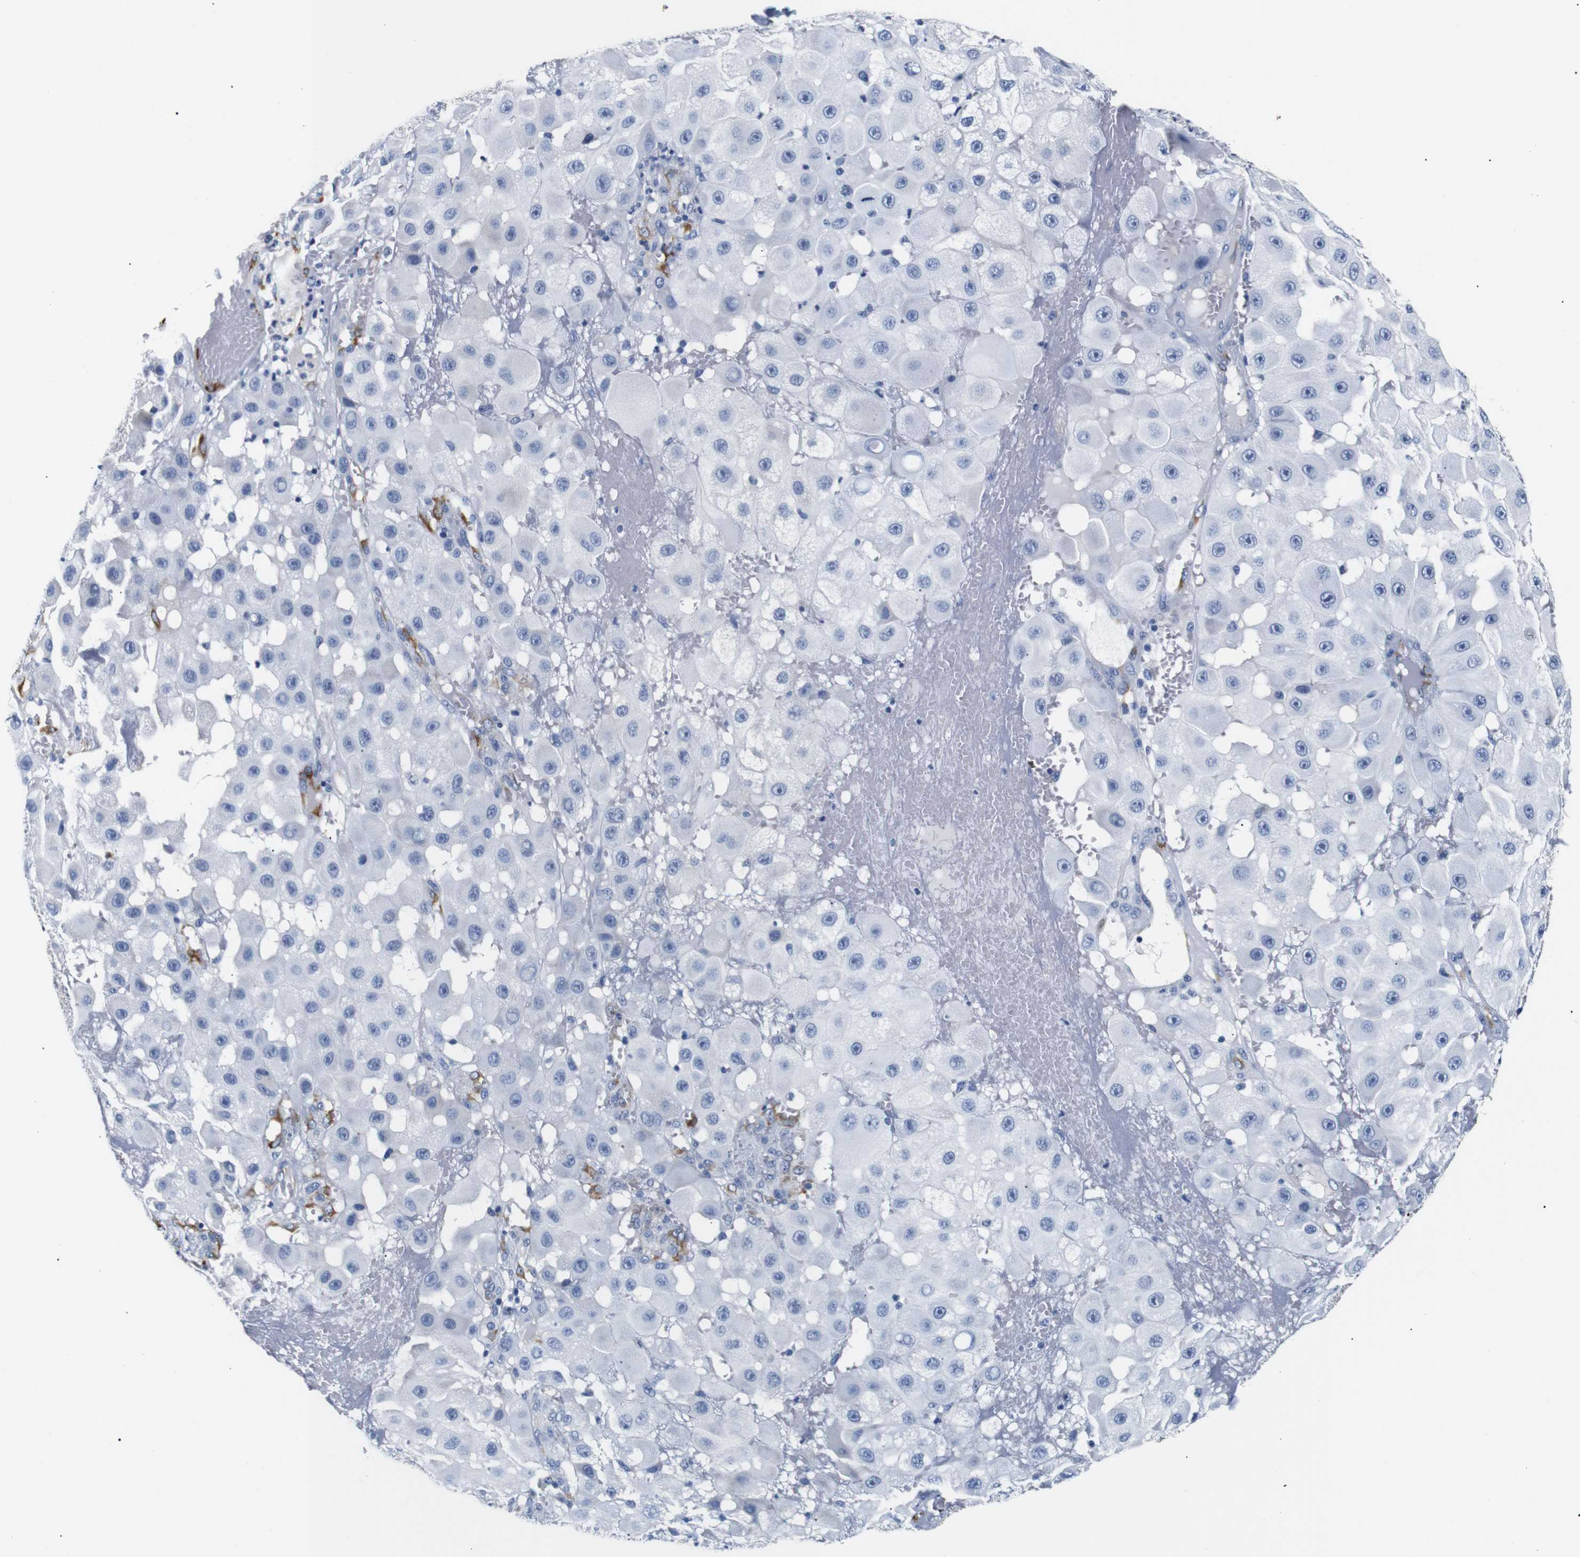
{"staining": {"intensity": "negative", "quantity": "none", "location": "none"}, "tissue": "melanoma", "cell_type": "Tumor cells", "image_type": "cancer", "snomed": [{"axis": "morphology", "description": "Malignant melanoma, NOS"}, {"axis": "topography", "description": "Skin"}], "caption": "DAB immunohistochemical staining of human melanoma exhibits no significant expression in tumor cells.", "gene": "MUC4", "patient": {"sex": "female", "age": 81}}